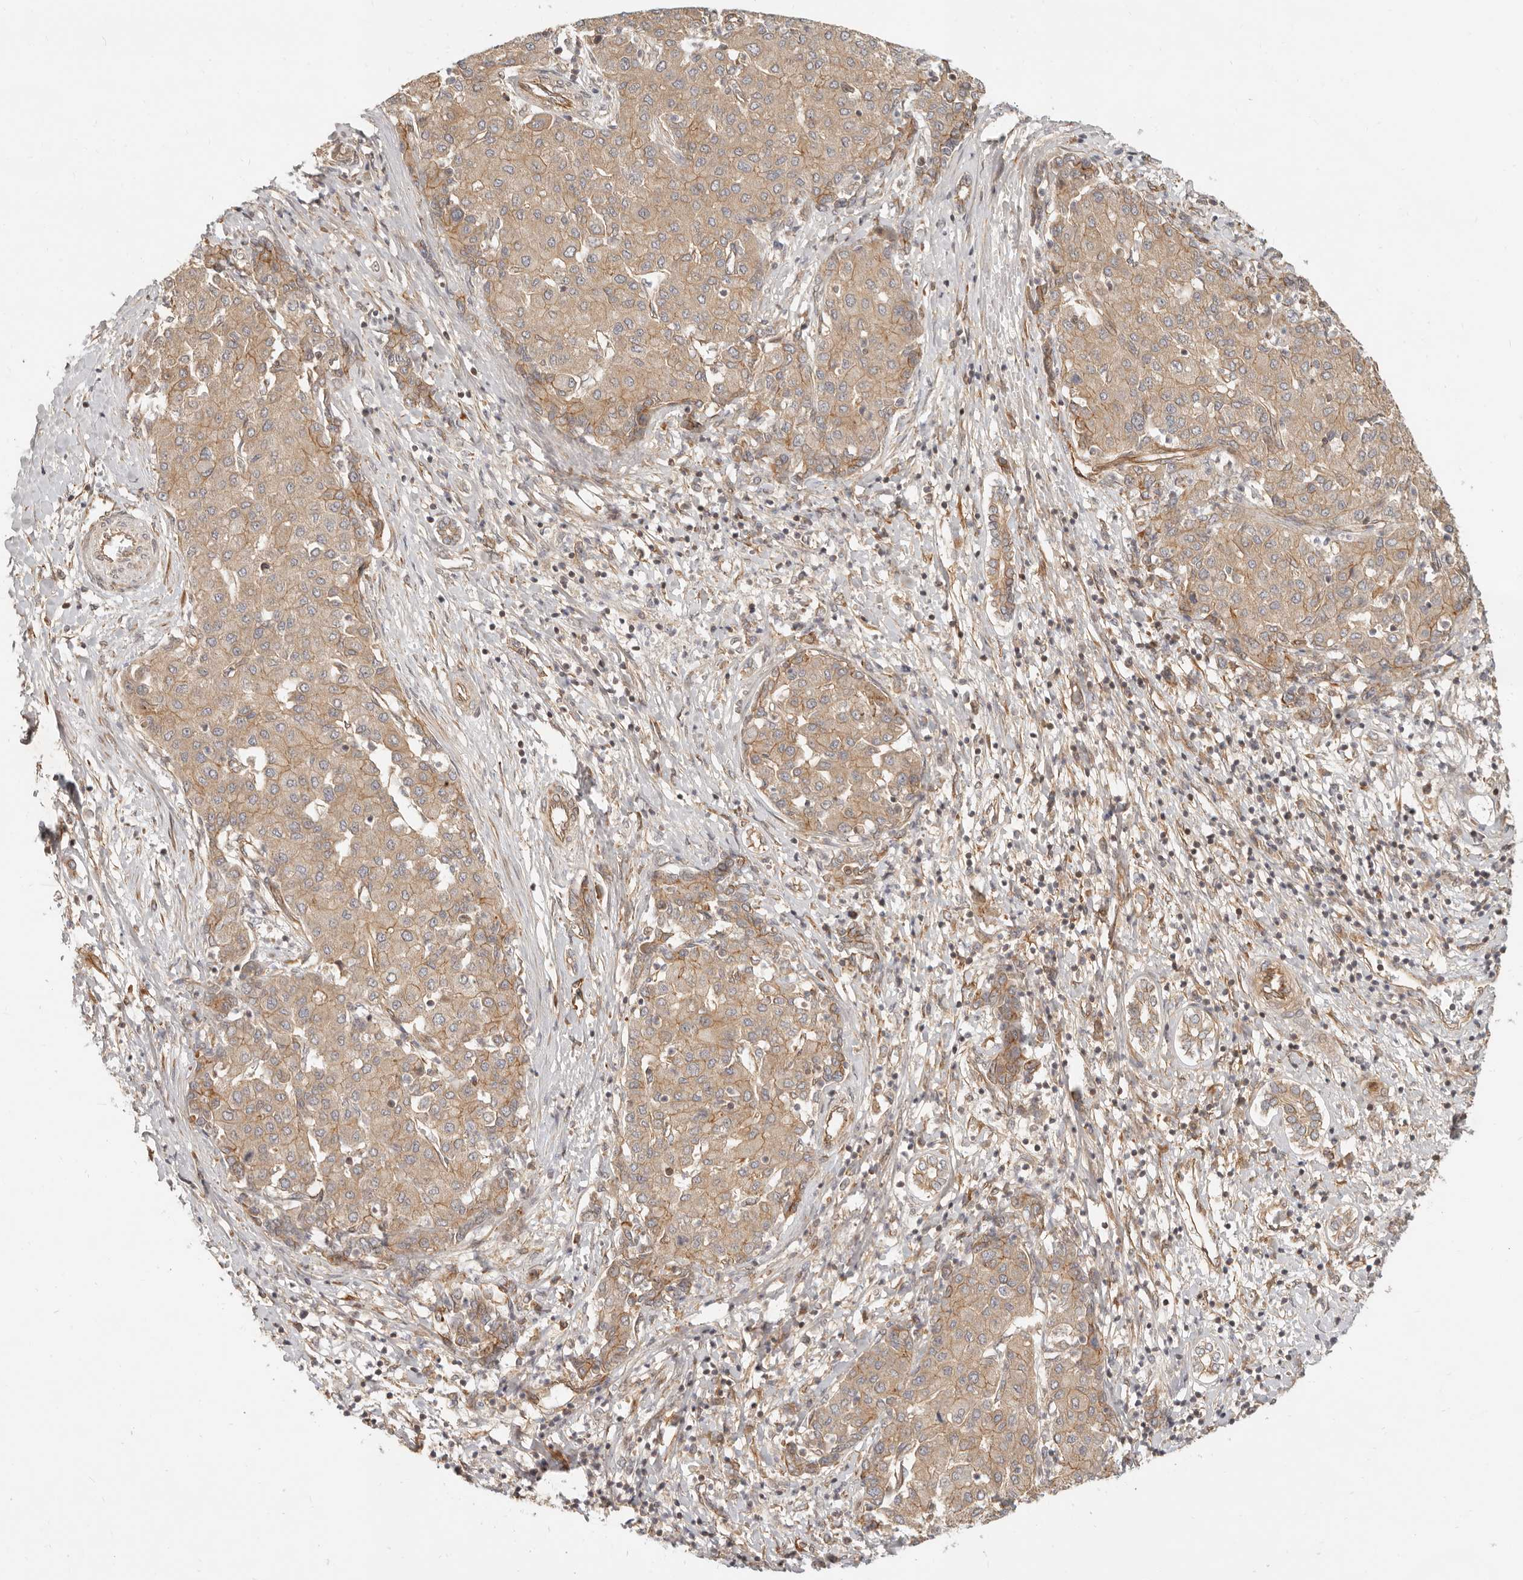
{"staining": {"intensity": "weak", "quantity": ">75%", "location": "cytoplasmic/membranous"}, "tissue": "liver cancer", "cell_type": "Tumor cells", "image_type": "cancer", "snomed": [{"axis": "morphology", "description": "Carcinoma, Hepatocellular, NOS"}, {"axis": "topography", "description": "Liver"}], "caption": "A brown stain highlights weak cytoplasmic/membranous staining of a protein in liver hepatocellular carcinoma tumor cells. The protein is shown in brown color, while the nuclei are stained blue.", "gene": "UFSP1", "patient": {"sex": "male", "age": 65}}